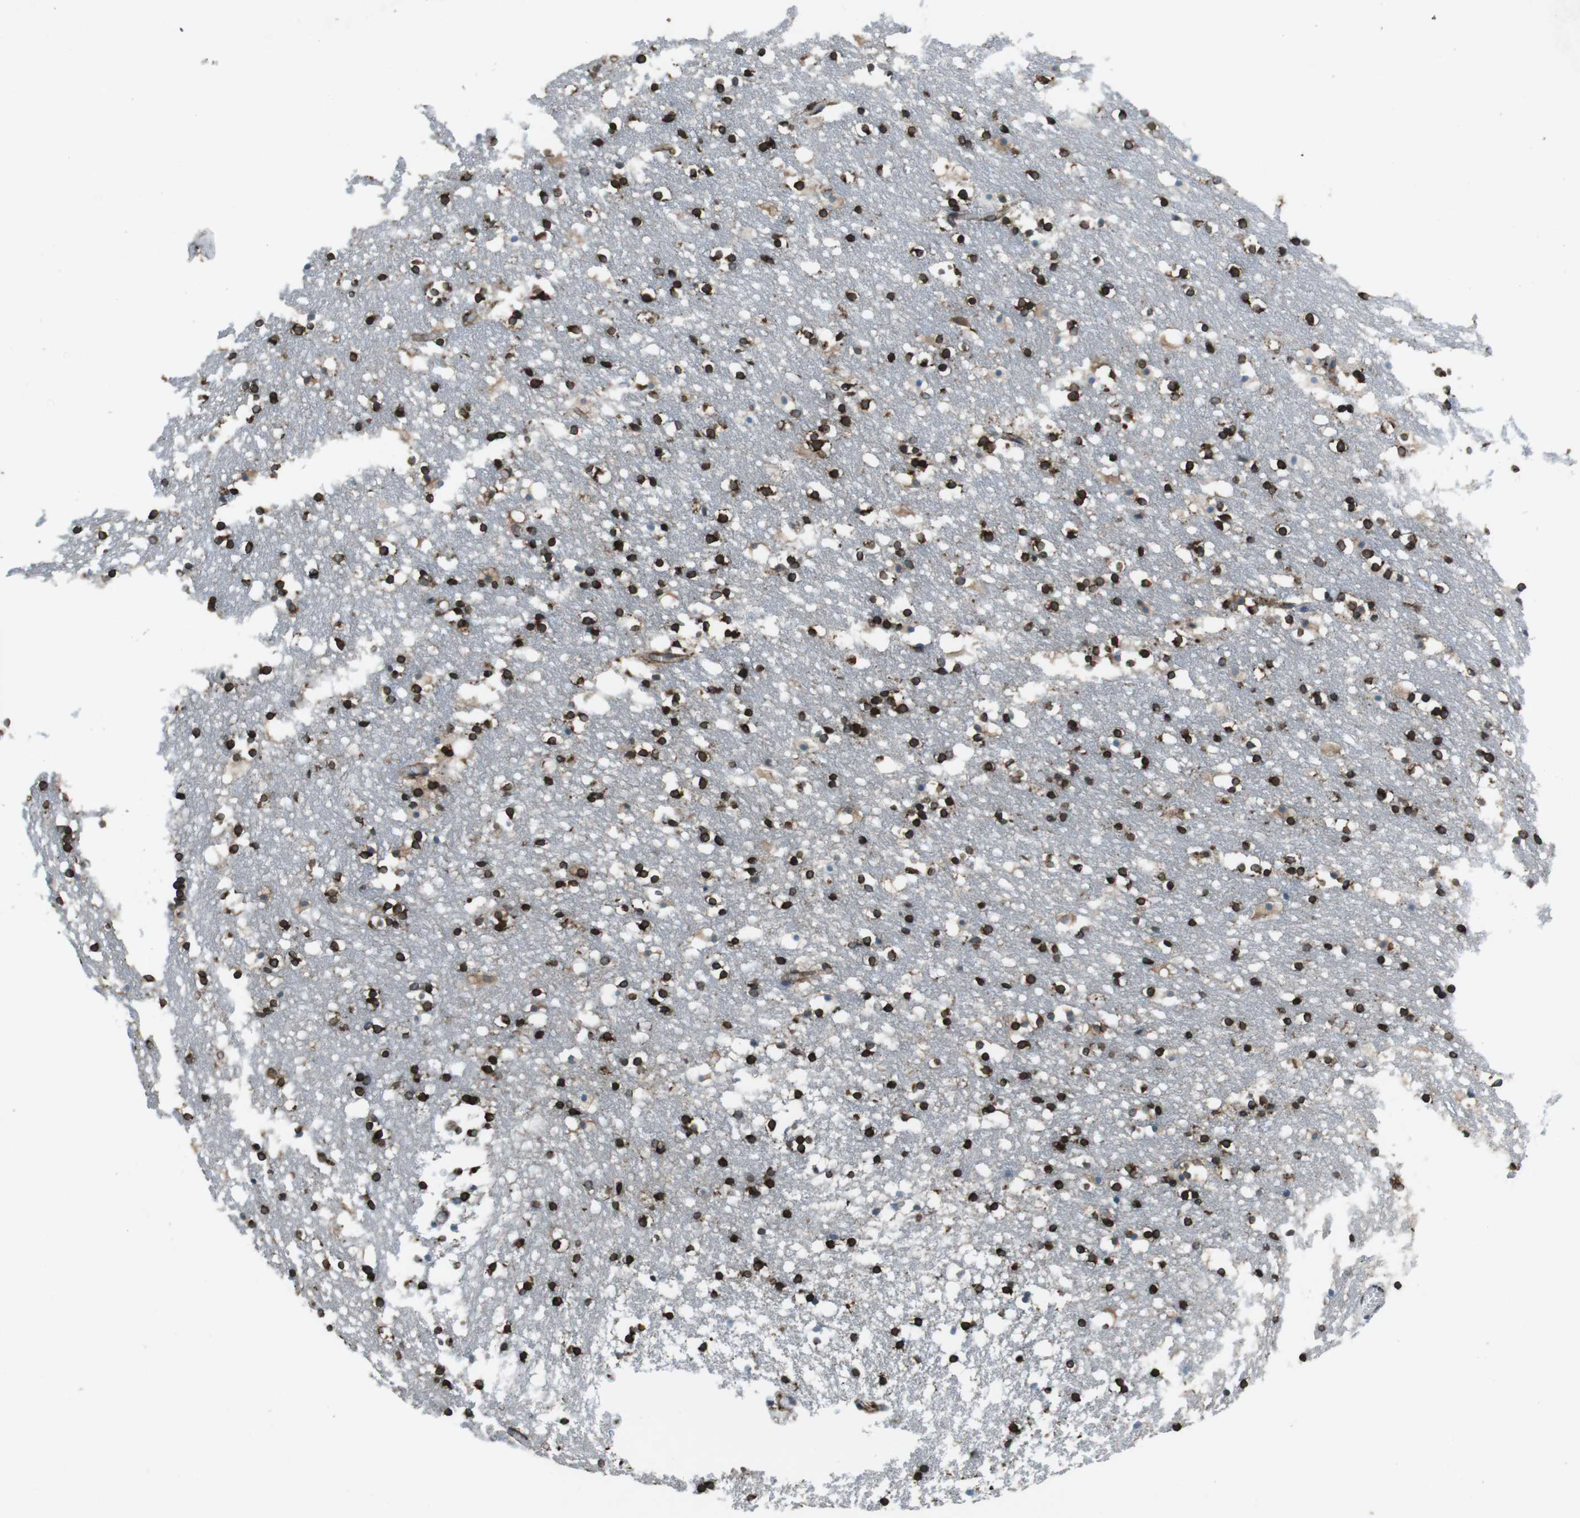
{"staining": {"intensity": "strong", "quantity": ">75%", "location": "cytoplasmic/membranous"}, "tissue": "caudate", "cell_type": "Glial cells", "image_type": "normal", "snomed": [{"axis": "morphology", "description": "Normal tissue, NOS"}, {"axis": "topography", "description": "Lateral ventricle wall"}], "caption": "DAB immunohistochemical staining of benign human caudate exhibits strong cytoplasmic/membranous protein expression in approximately >75% of glial cells.", "gene": "KTN1", "patient": {"sex": "male", "age": 45}}